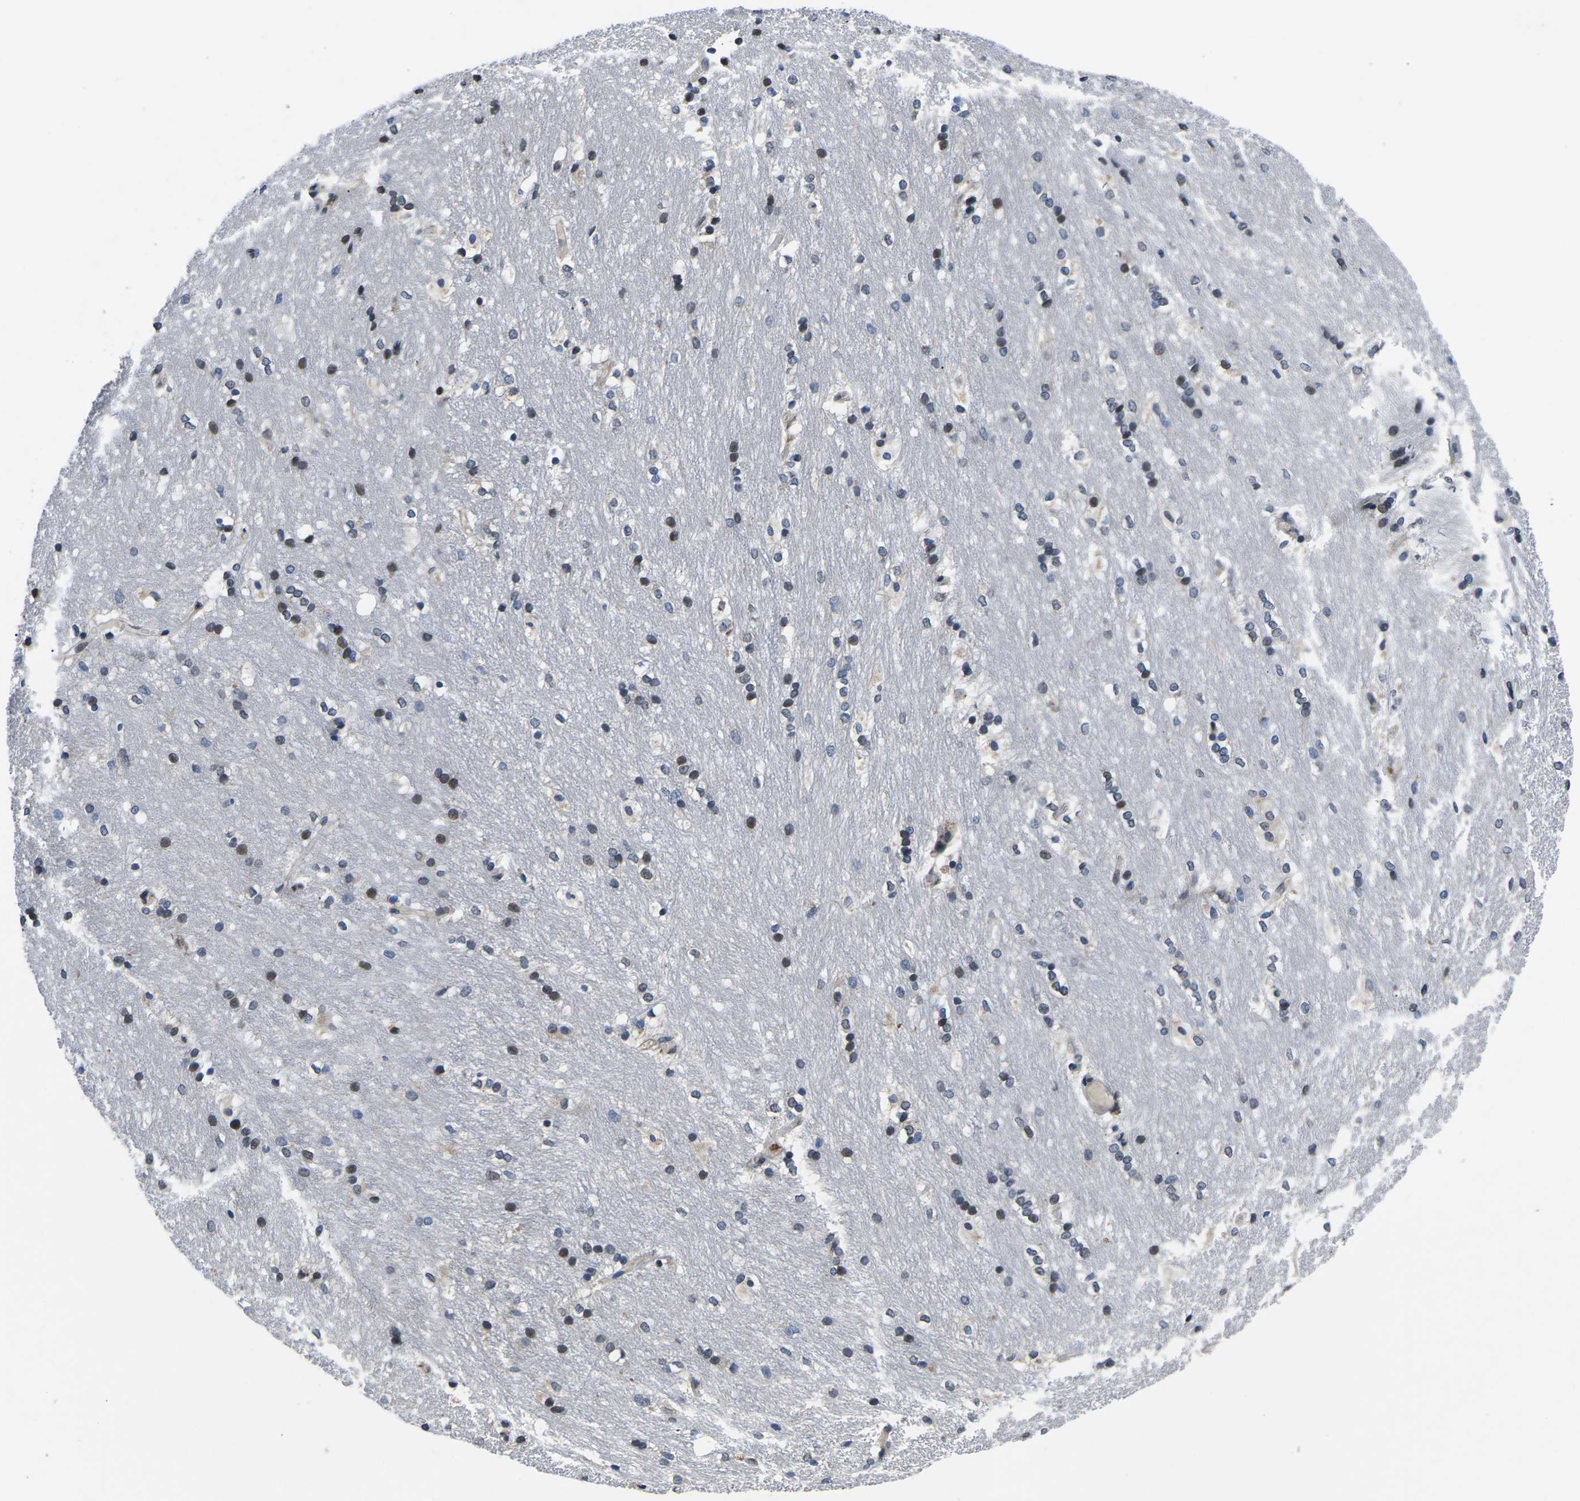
{"staining": {"intensity": "moderate", "quantity": "25%-75%", "location": "nuclear"}, "tissue": "caudate", "cell_type": "Glial cells", "image_type": "normal", "snomed": [{"axis": "morphology", "description": "Normal tissue, NOS"}, {"axis": "topography", "description": "Lateral ventricle wall"}], "caption": "Approximately 25%-75% of glial cells in unremarkable caudate display moderate nuclear protein staining as visualized by brown immunohistochemical staining.", "gene": "SNX10", "patient": {"sex": "female", "age": 19}}